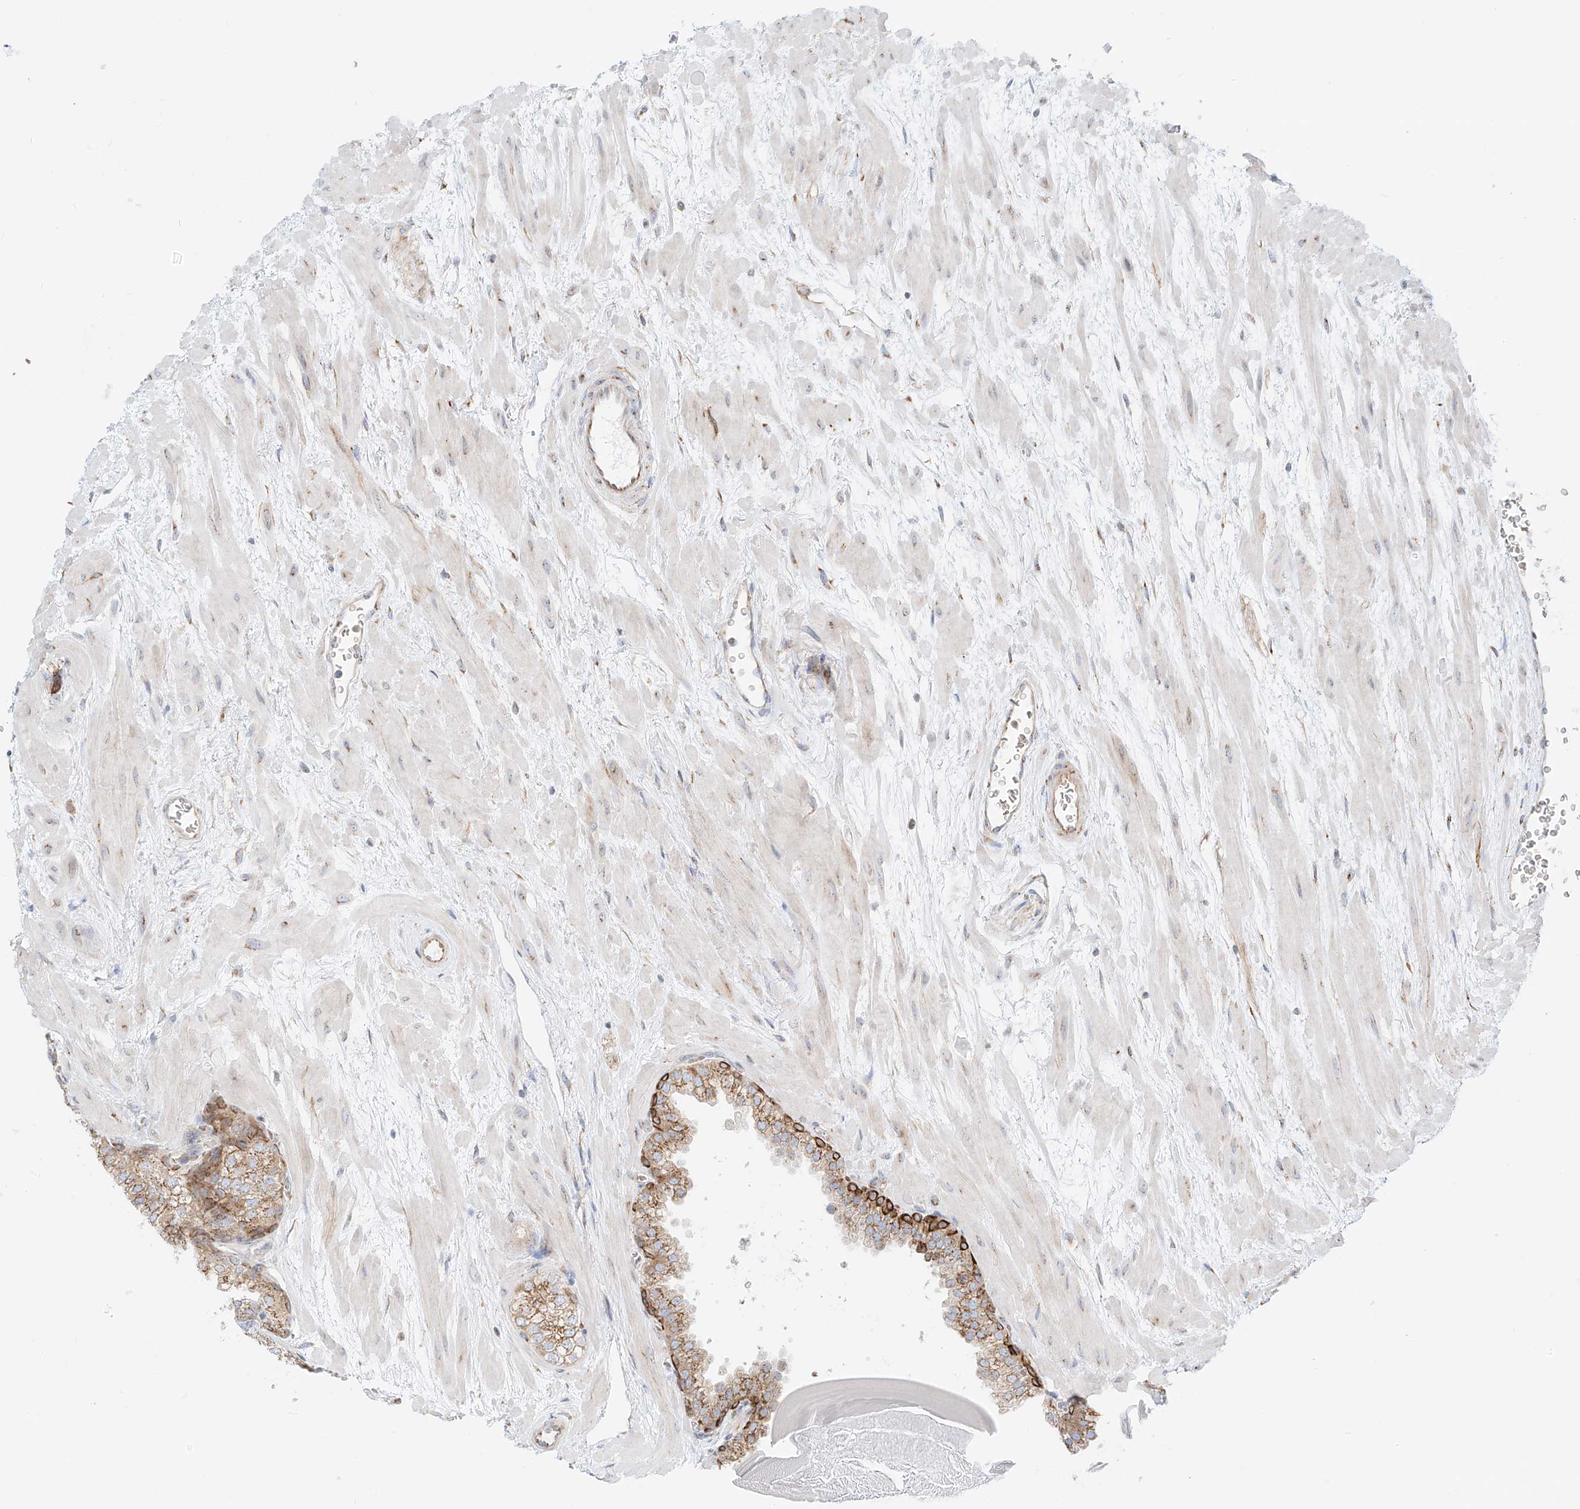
{"staining": {"intensity": "strong", "quantity": "25%-75%", "location": "cytoplasmic/membranous"}, "tissue": "prostate", "cell_type": "Glandular cells", "image_type": "normal", "snomed": [{"axis": "morphology", "description": "Normal tissue, NOS"}, {"axis": "topography", "description": "Prostate"}], "caption": "Immunohistochemical staining of unremarkable human prostate displays high levels of strong cytoplasmic/membranous expression in approximately 25%-75% of glandular cells.", "gene": "EIPR1", "patient": {"sex": "male", "age": 48}}